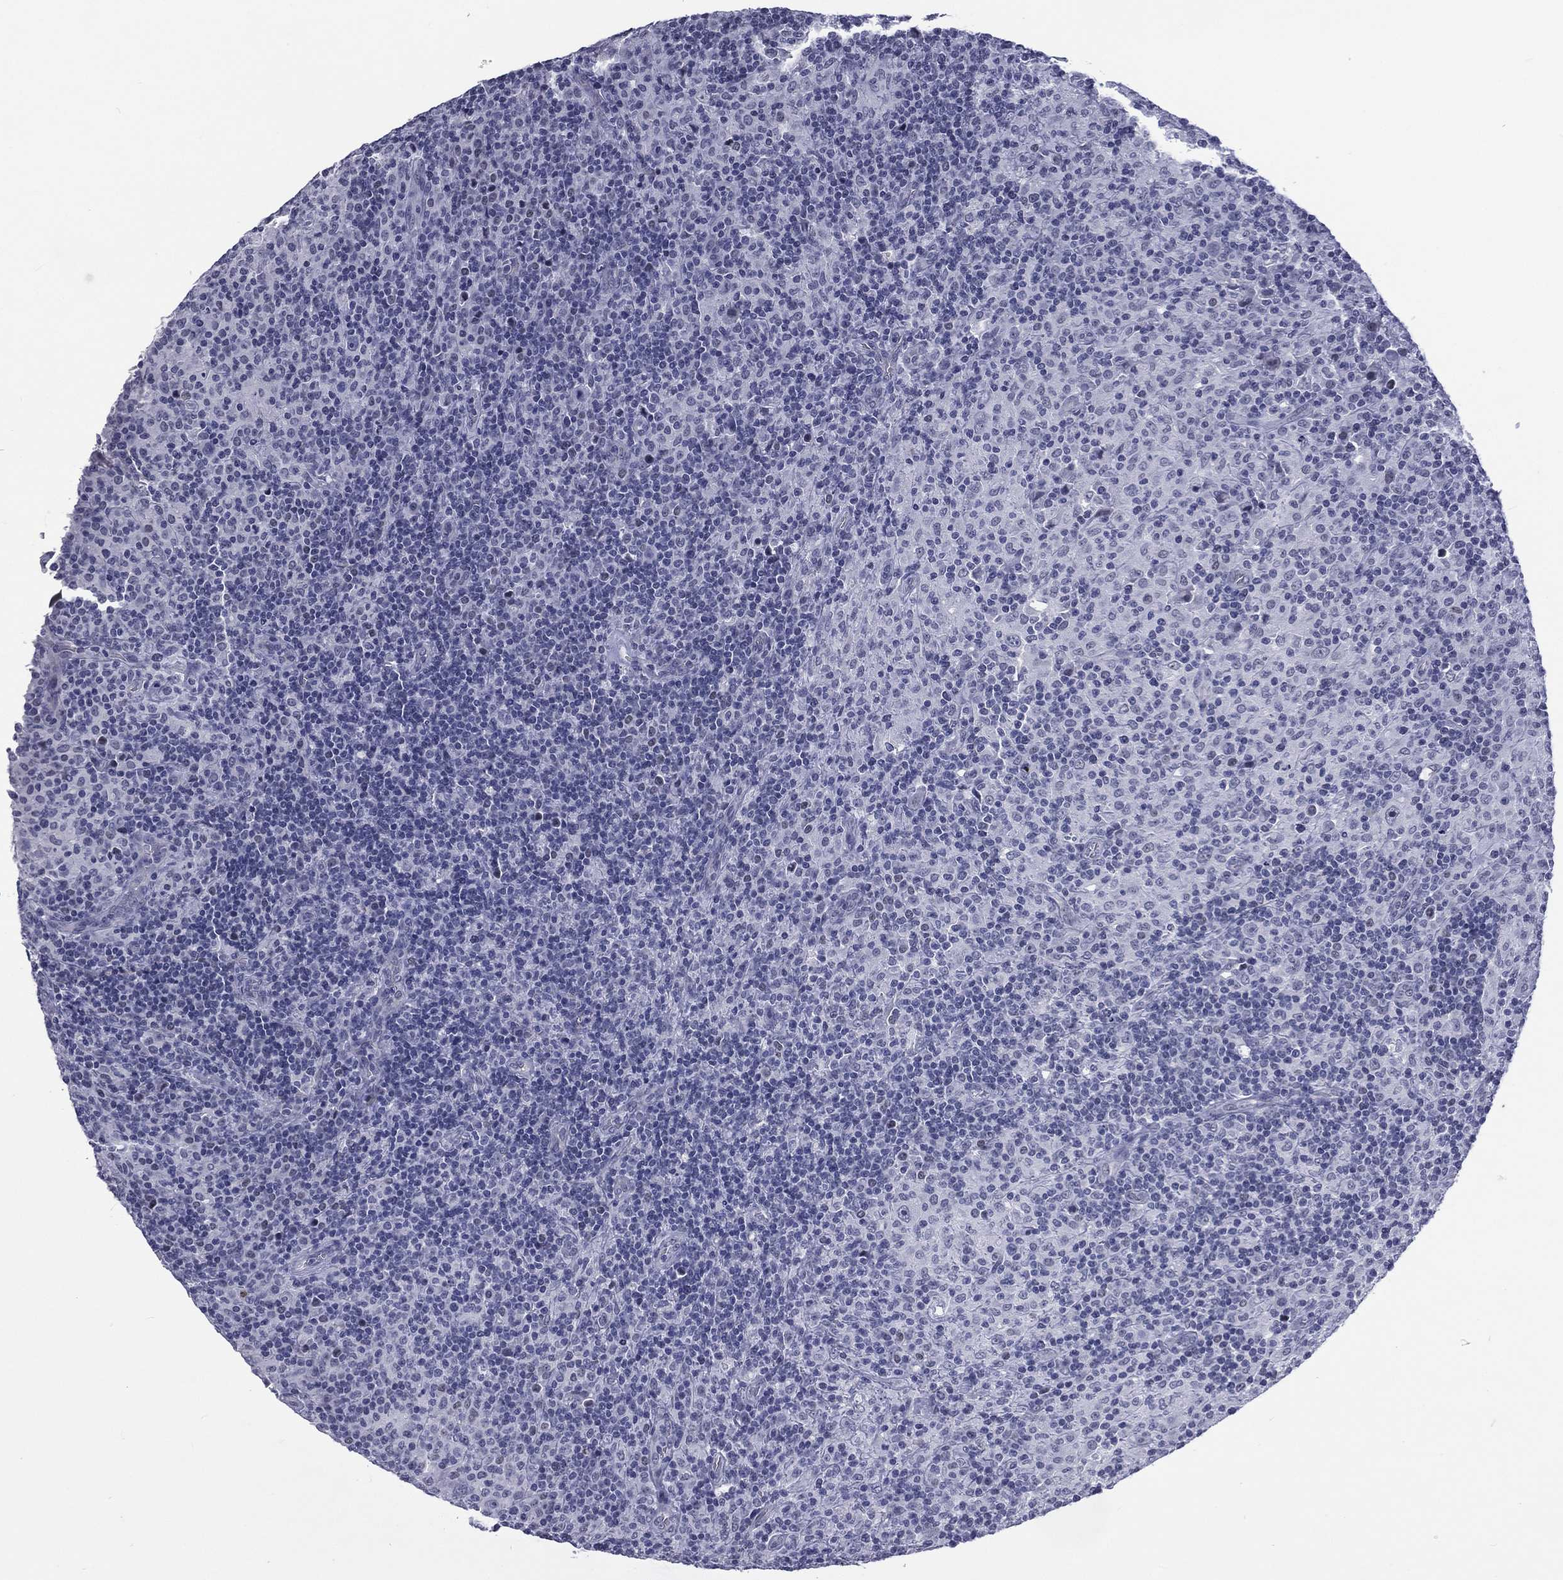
{"staining": {"intensity": "negative", "quantity": "none", "location": "none"}, "tissue": "lymphoma", "cell_type": "Tumor cells", "image_type": "cancer", "snomed": [{"axis": "morphology", "description": "Hodgkin's disease, NOS"}, {"axis": "topography", "description": "Lymph node"}], "caption": "Histopathology image shows no protein positivity in tumor cells of lymphoma tissue.", "gene": "SSX1", "patient": {"sex": "male", "age": 70}}